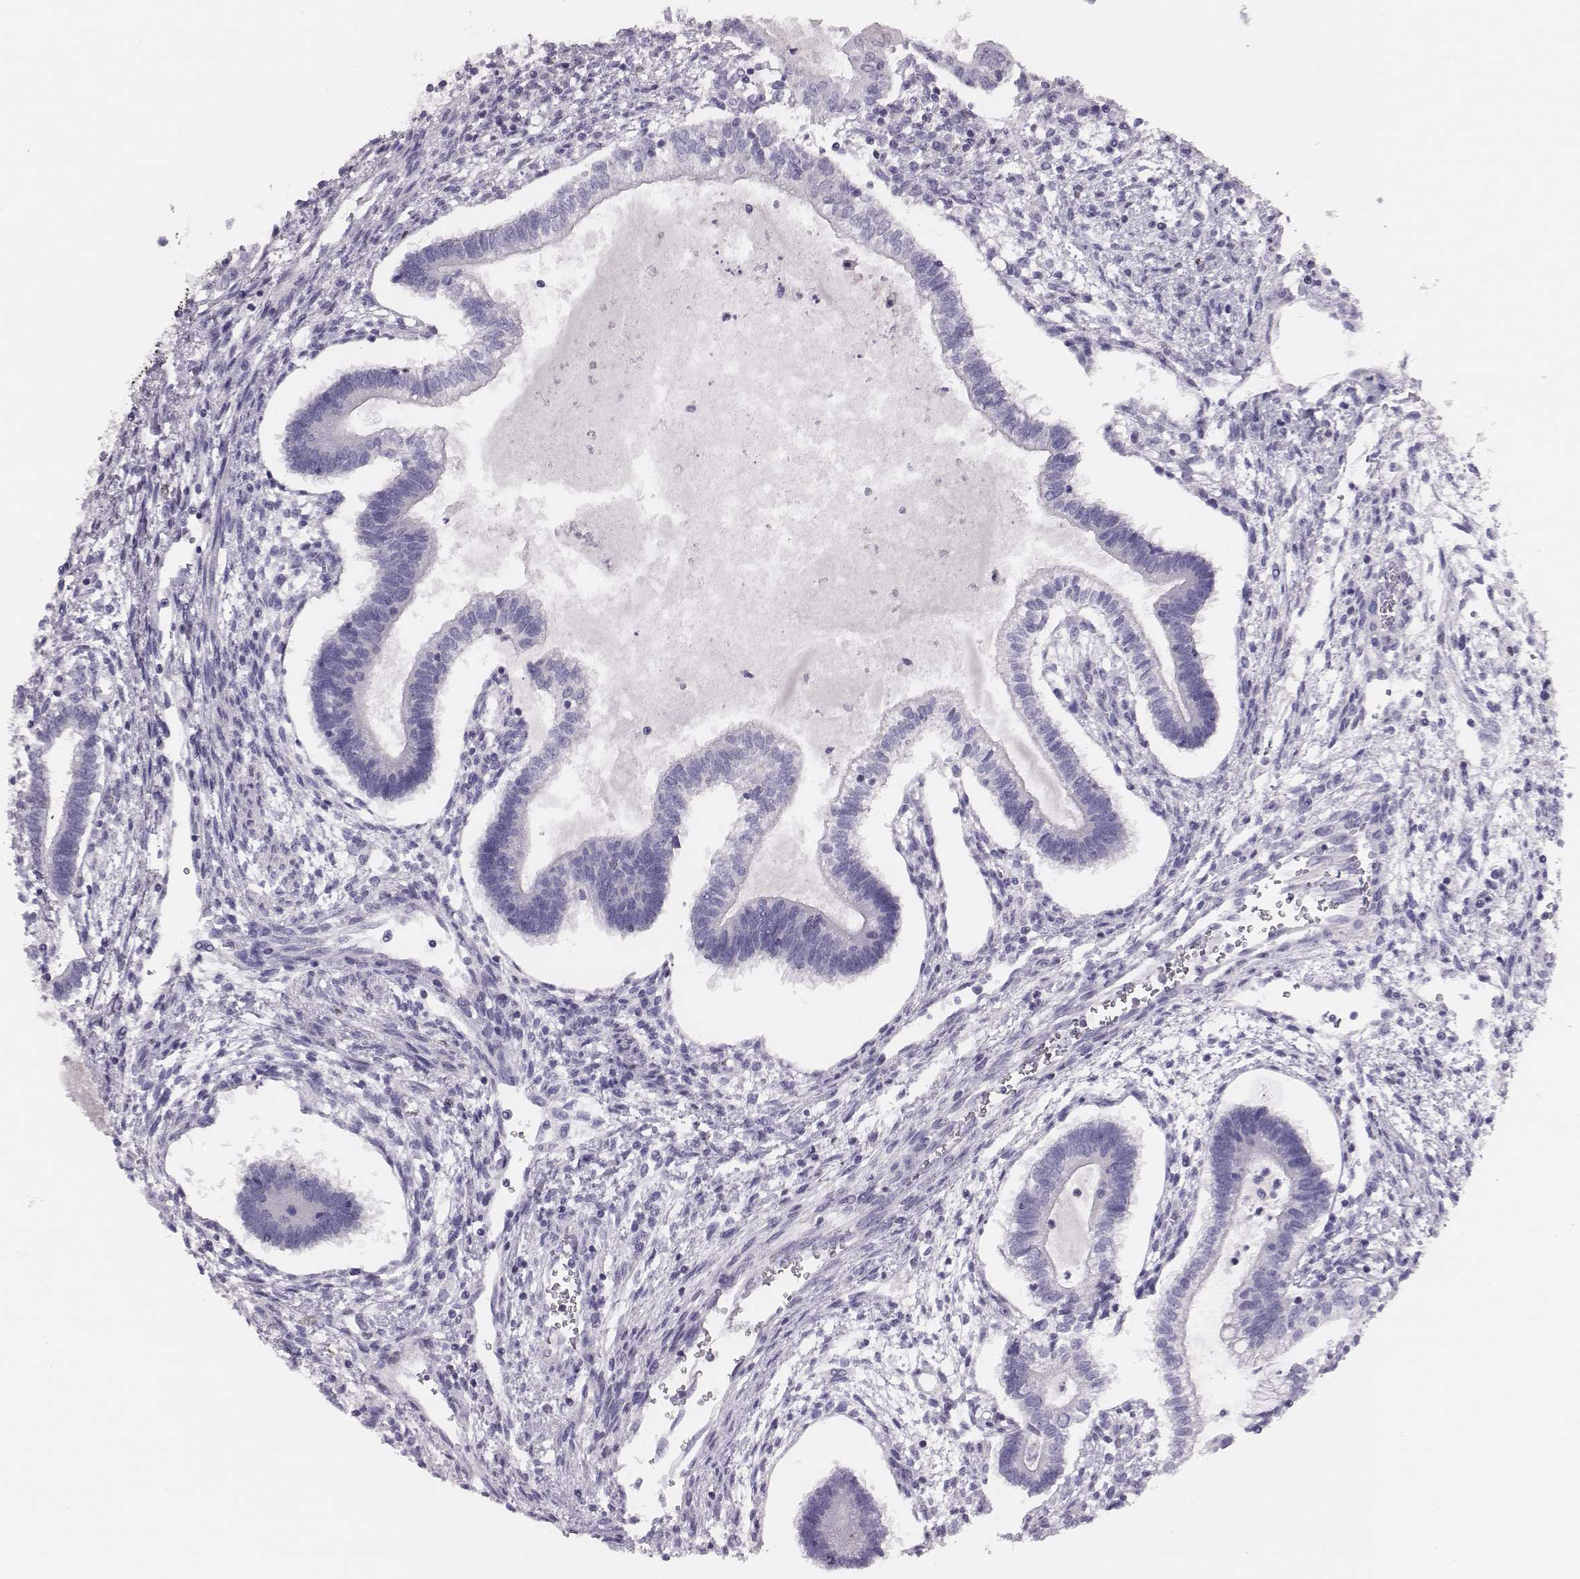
{"staining": {"intensity": "negative", "quantity": "none", "location": "none"}, "tissue": "testis cancer", "cell_type": "Tumor cells", "image_type": "cancer", "snomed": [{"axis": "morphology", "description": "Carcinoma, Embryonal, NOS"}, {"axis": "topography", "description": "Testis"}], "caption": "The photomicrograph shows no significant staining in tumor cells of testis cancer.", "gene": "H1-6", "patient": {"sex": "male", "age": 37}}